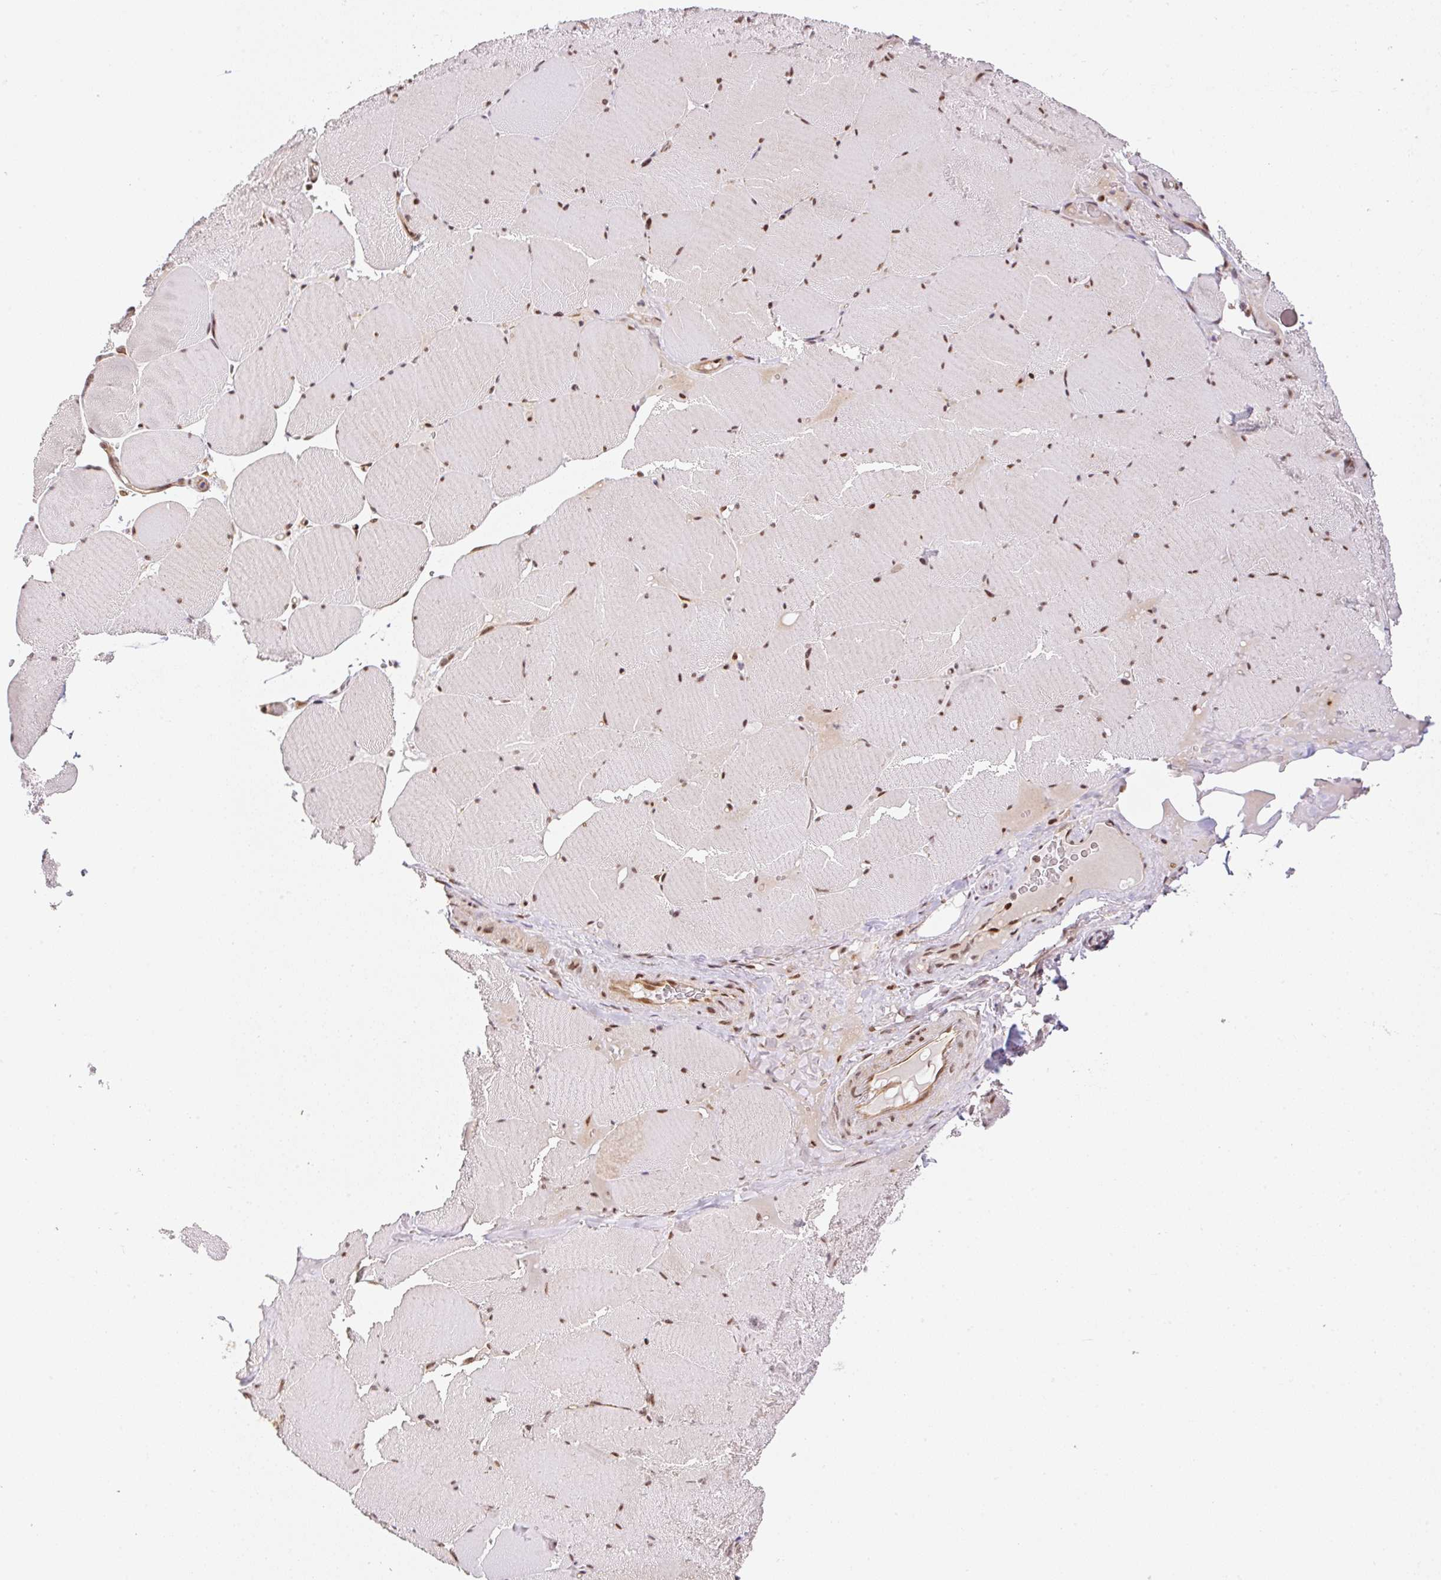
{"staining": {"intensity": "moderate", "quantity": "25%-75%", "location": "cytoplasmic/membranous,nuclear"}, "tissue": "skeletal muscle", "cell_type": "Myocytes", "image_type": "normal", "snomed": [{"axis": "morphology", "description": "Normal tissue, NOS"}, {"axis": "topography", "description": "Skeletal muscle"}, {"axis": "topography", "description": "Head-Neck"}], "caption": "A high-resolution image shows immunohistochemistry staining of unremarkable skeletal muscle, which demonstrates moderate cytoplasmic/membranous,nuclear positivity in approximately 25%-75% of myocytes.", "gene": "INTS8", "patient": {"sex": "male", "age": 66}}